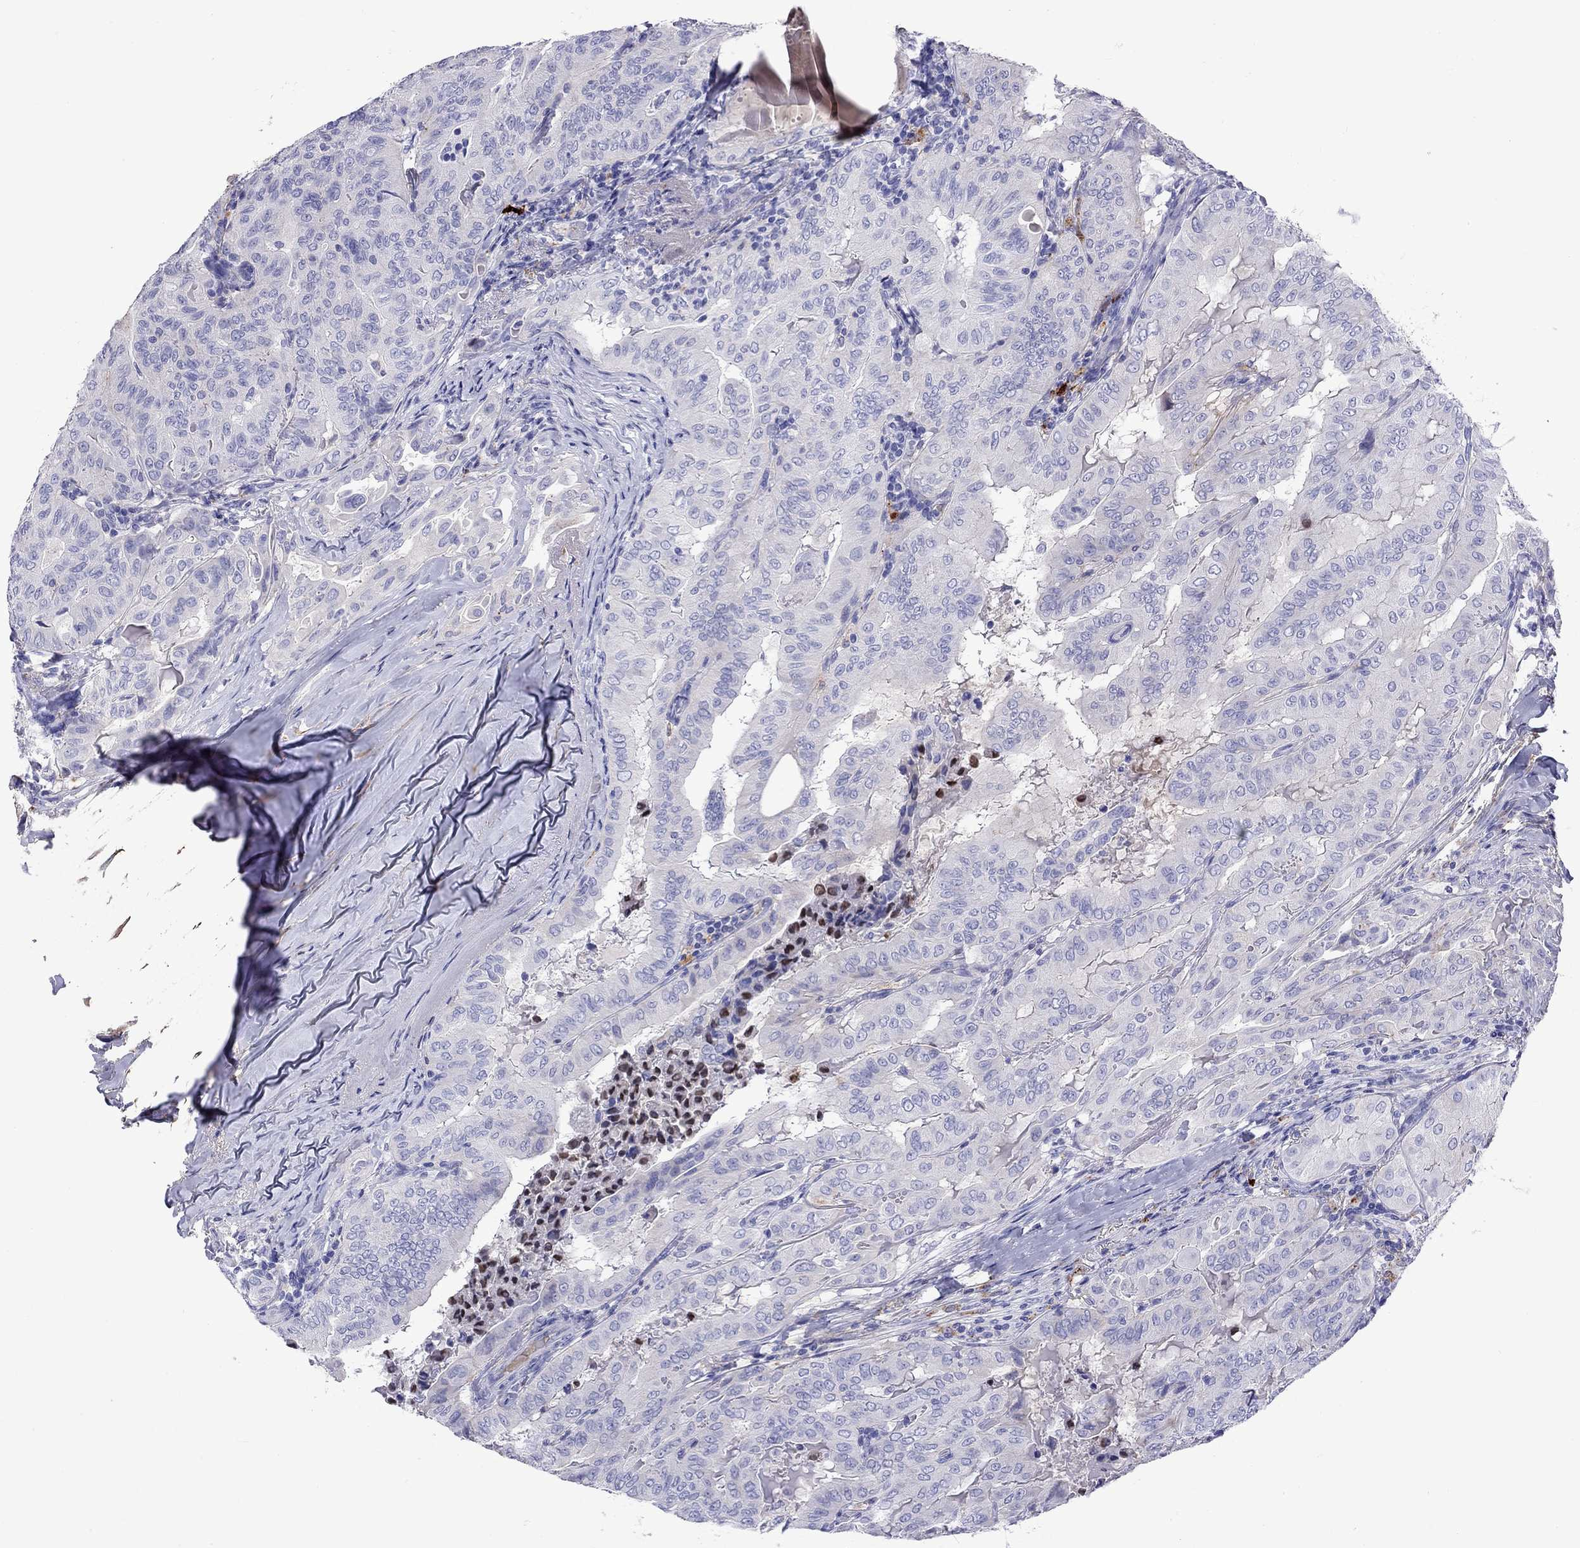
{"staining": {"intensity": "moderate", "quantity": "<25%", "location": "cytoplasmic/membranous"}, "tissue": "thyroid cancer", "cell_type": "Tumor cells", "image_type": "cancer", "snomed": [{"axis": "morphology", "description": "Papillary adenocarcinoma, NOS"}, {"axis": "topography", "description": "Thyroid gland"}], "caption": "Thyroid cancer (papillary adenocarcinoma) stained for a protein displays moderate cytoplasmic/membranous positivity in tumor cells.", "gene": "SERPINA3", "patient": {"sex": "female", "age": 68}}